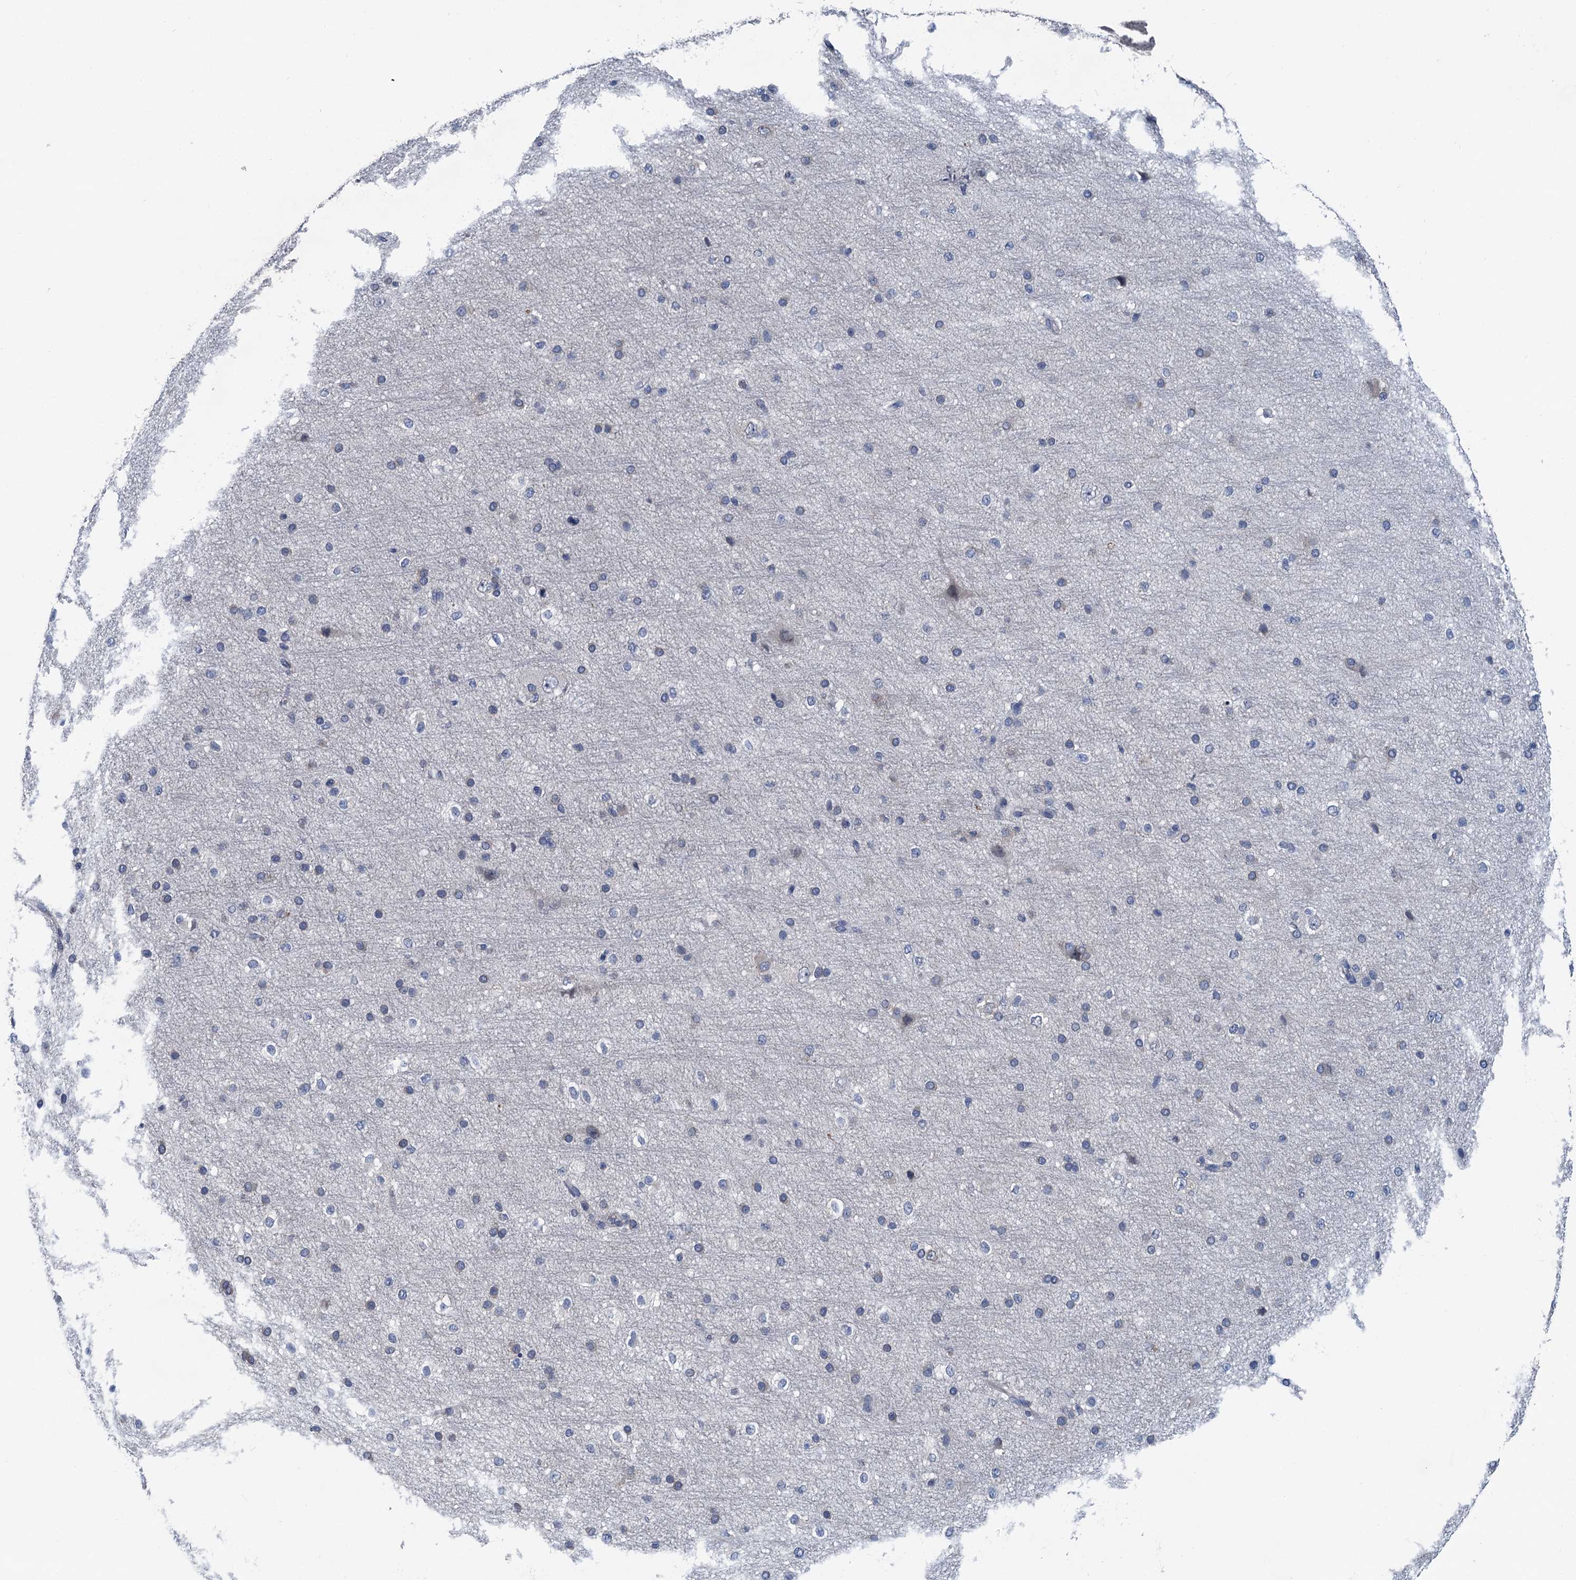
{"staining": {"intensity": "negative", "quantity": "none", "location": "none"}, "tissue": "cerebral cortex", "cell_type": "Endothelial cells", "image_type": "normal", "snomed": [{"axis": "morphology", "description": "Normal tissue, NOS"}, {"axis": "morphology", "description": "Developmental malformation"}, {"axis": "topography", "description": "Cerebral cortex"}], "caption": "IHC of benign cerebral cortex displays no positivity in endothelial cells.", "gene": "SPINK9", "patient": {"sex": "female", "age": 30}}